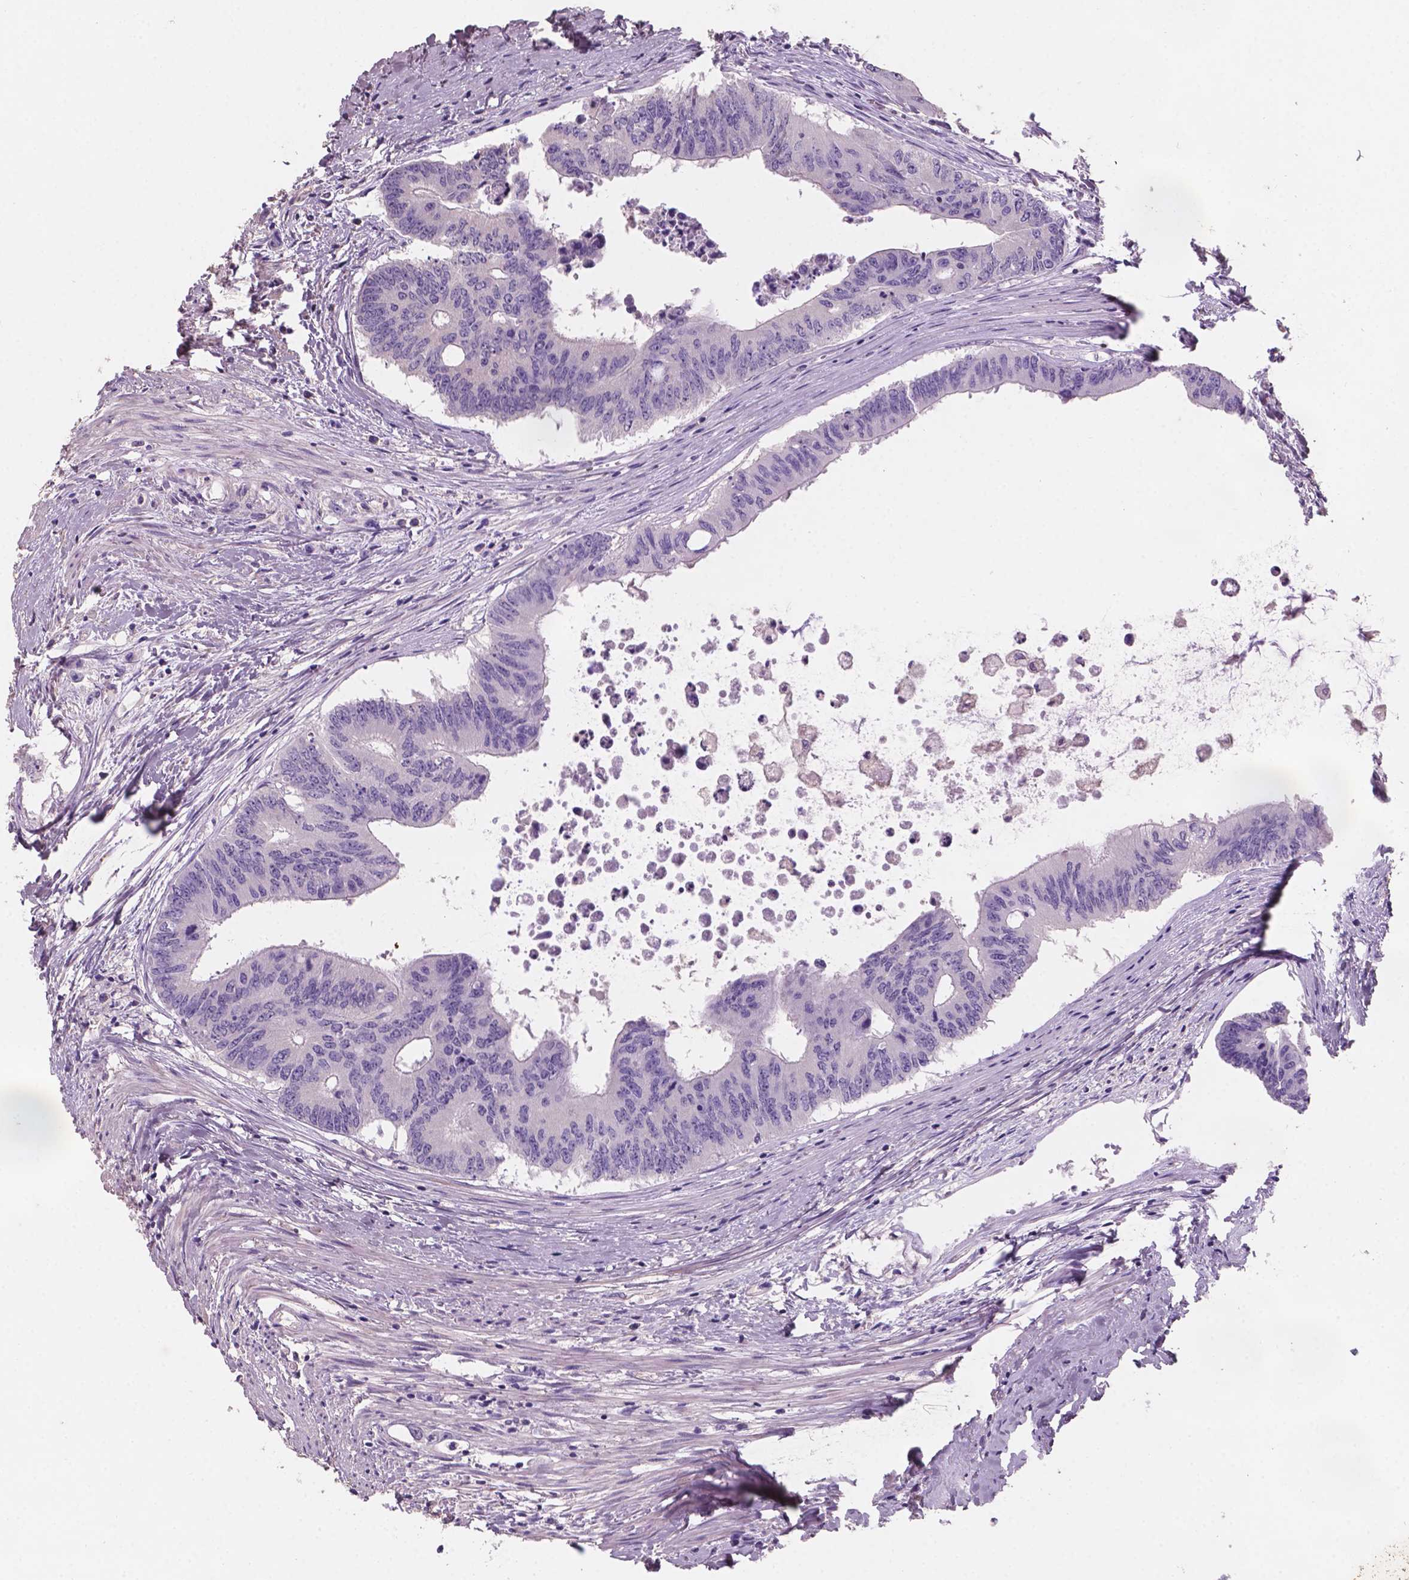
{"staining": {"intensity": "negative", "quantity": "none", "location": "none"}, "tissue": "colorectal cancer", "cell_type": "Tumor cells", "image_type": "cancer", "snomed": [{"axis": "morphology", "description": "Adenocarcinoma, NOS"}, {"axis": "topography", "description": "Rectum"}], "caption": "Immunohistochemistry micrograph of neoplastic tissue: colorectal cancer stained with DAB demonstrates no significant protein positivity in tumor cells.", "gene": "SBSN", "patient": {"sex": "male", "age": 59}}